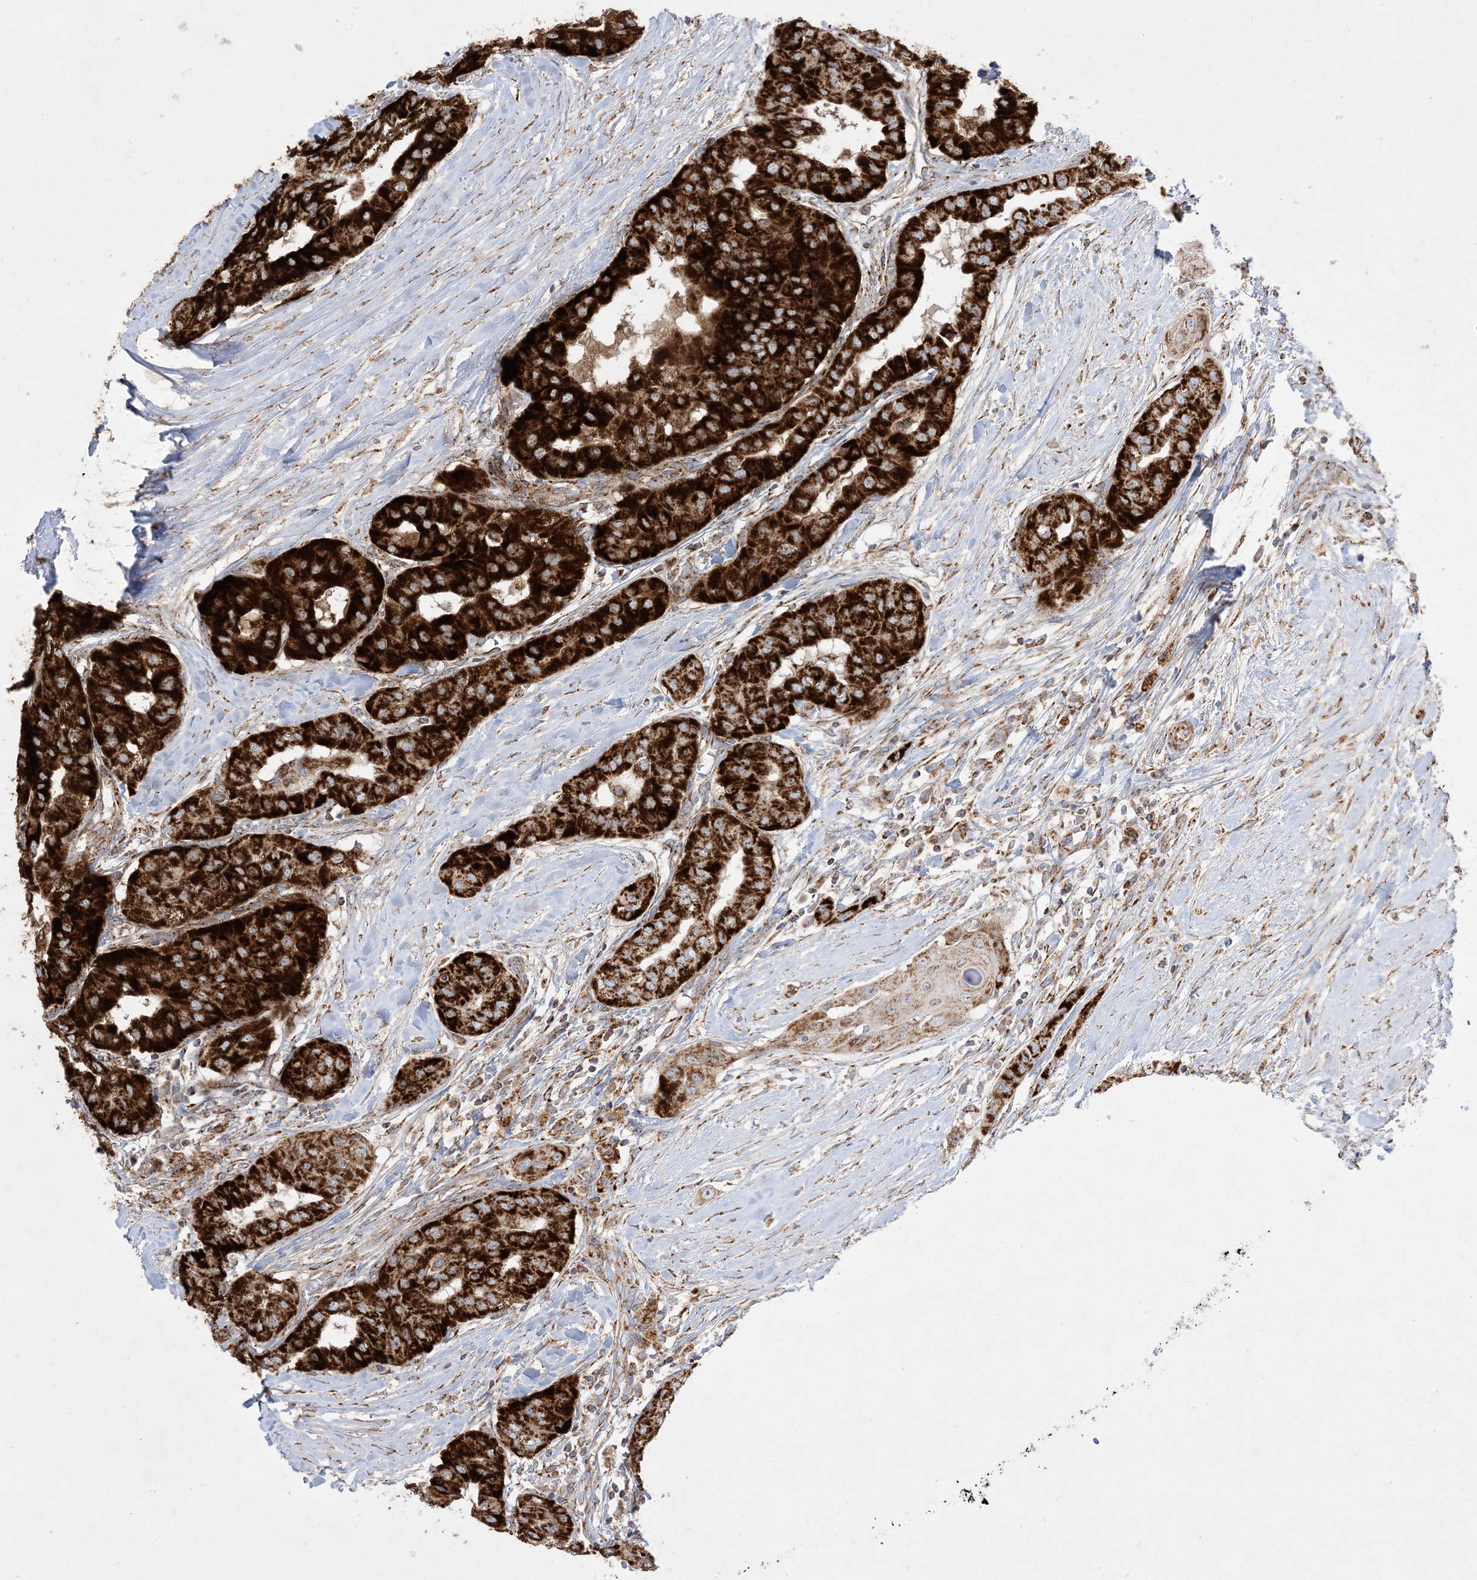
{"staining": {"intensity": "strong", "quantity": ">75%", "location": "cytoplasmic/membranous"}, "tissue": "thyroid cancer", "cell_type": "Tumor cells", "image_type": "cancer", "snomed": [{"axis": "morphology", "description": "Papillary adenocarcinoma, NOS"}, {"axis": "topography", "description": "Thyroid gland"}], "caption": "Protein positivity by immunohistochemistry displays strong cytoplasmic/membranous staining in approximately >75% of tumor cells in thyroid papillary adenocarcinoma. (brown staining indicates protein expression, while blue staining denotes nuclei).", "gene": "NDUFAF3", "patient": {"sex": "female", "age": 59}}